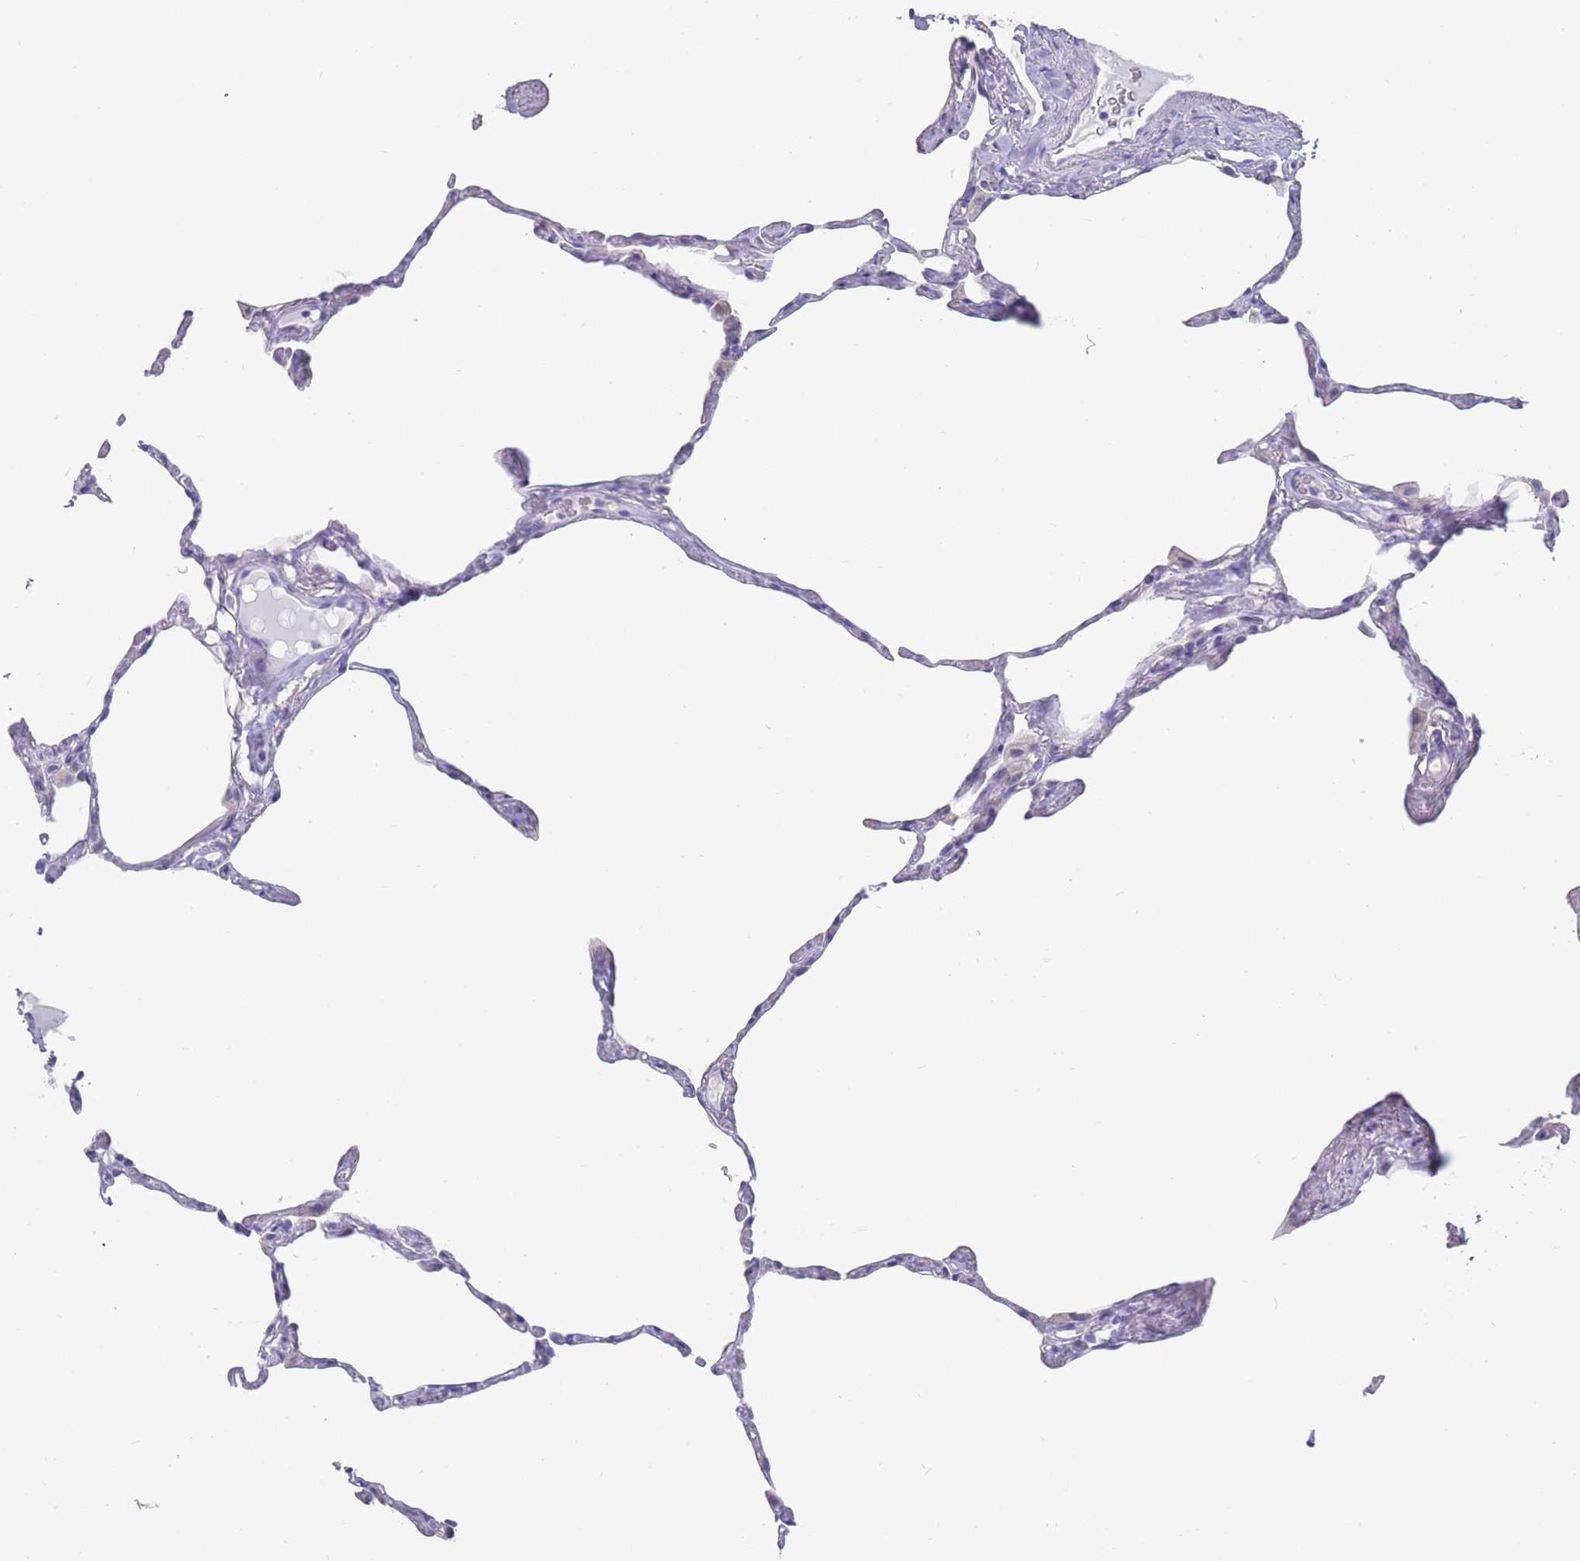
{"staining": {"intensity": "negative", "quantity": "none", "location": "none"}, "tissue": "lung", "cell_type": "Alveolar cells", "image_type": "normal", "snomed": [{"axis": "morphology", "description": "Normal tissue, NOS"}, {"axis": "topography", "description": "Lung"}], "caption": "This is a photomicrograph of immunohistochemistry (IHC) staining of unremarkable lung, which shows no staining in alveolar cells.", "gene": "CYP51A1", "patient": {"sex": "male", "age": 65}}